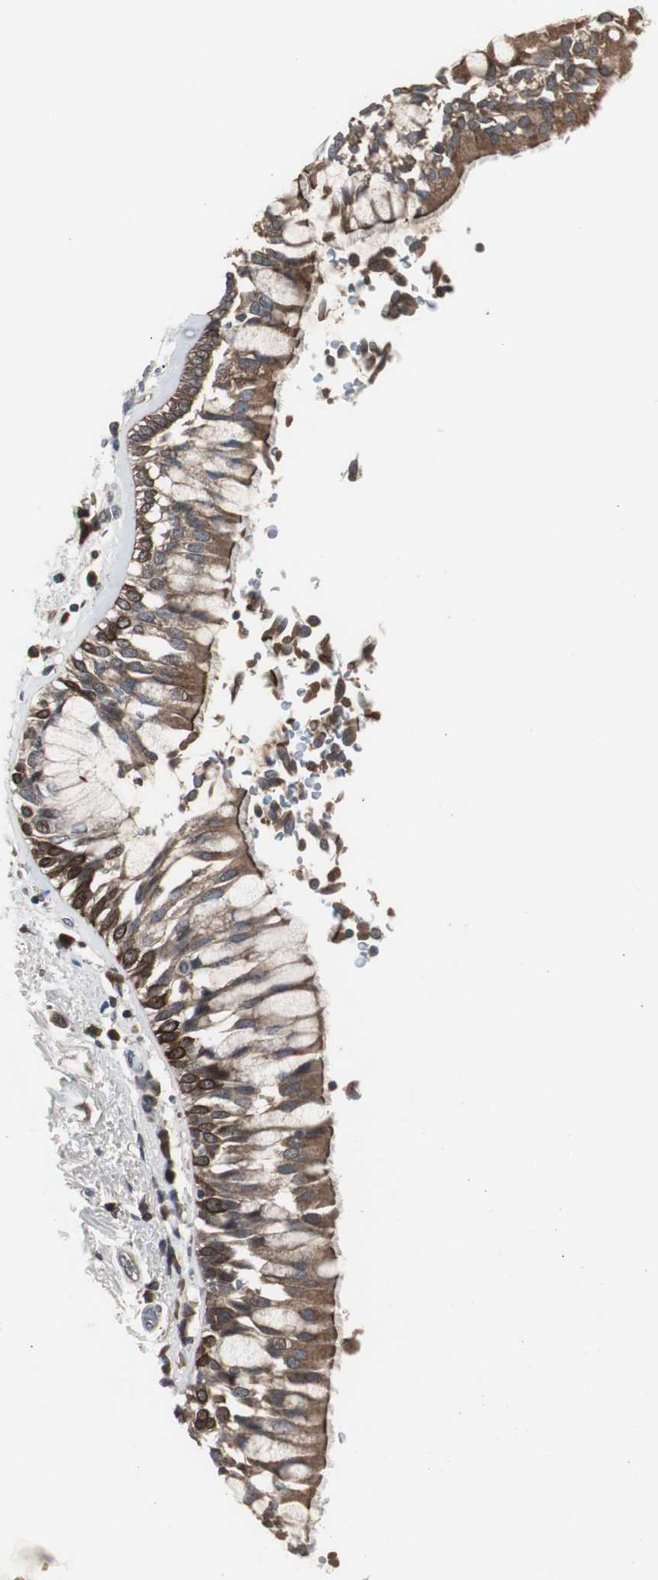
{"staining": {"intensity": "moderate", "quantity": ">75%", "location": "cytoplasmic/membranous"}, "tissue": "bronchus", "cell_type": "Respiratory epithelial cells", "image_type": "normal", "snomed": [{"axis": "morphology", "description": "Normal tissue, NOS"}, {"axis": "morphology", "description": "Adenocarcinoma, NOS"}, {"axis": "topography", "description": "Bronchus"}, {"axis": "topography", "description": "Lung"}], "caption": "Bronchus stained for a protein (brown) demonstrates moderate cytoplasmic/membranous positive expression in approximately >75% of respiratory epithelial cells.", "gene": "ZMPSTE24", "patient": {"sex": "male", "age": 71}}